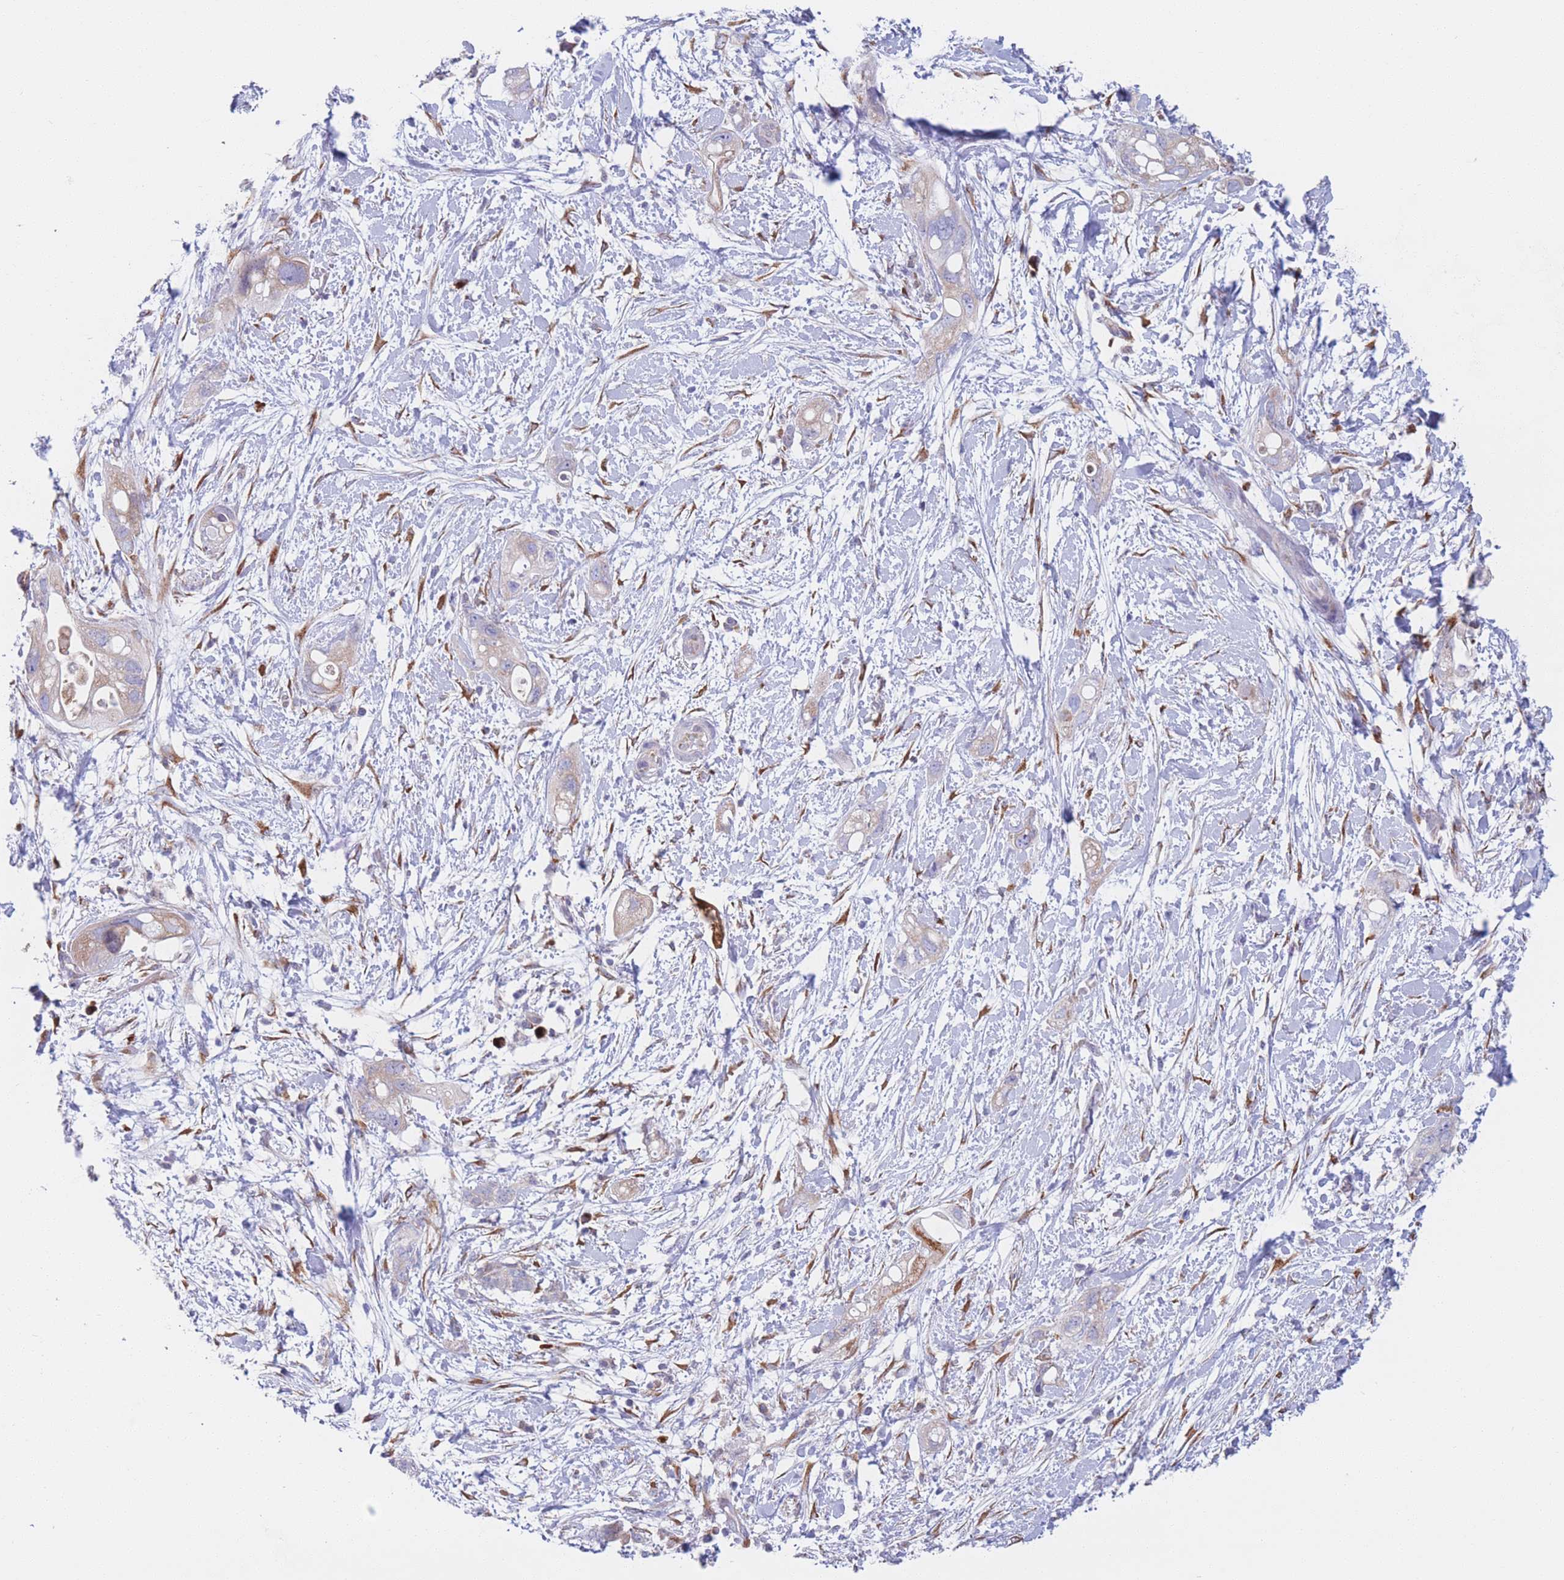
{"staining": {"intensity": "weak", "quantity": "<25%", "location": "cytoplasmic/membranous"}, "tissue": "pancreatic cancer", "cell_type": "Tumor cells", "image_type": "cancer", "snomed": [{"axis": "morphology", "description": "Adenocarcinoma, NOS"}, {"axis": "topography", "description": "Pancreas"}], "caption": "Human pancreatic cancer (adenocarcinoma) stained for a protein using IHC displays no expression in tumor cells.", "gene": "MRPL30", "patient": {"sex": "female", "age": 72}}